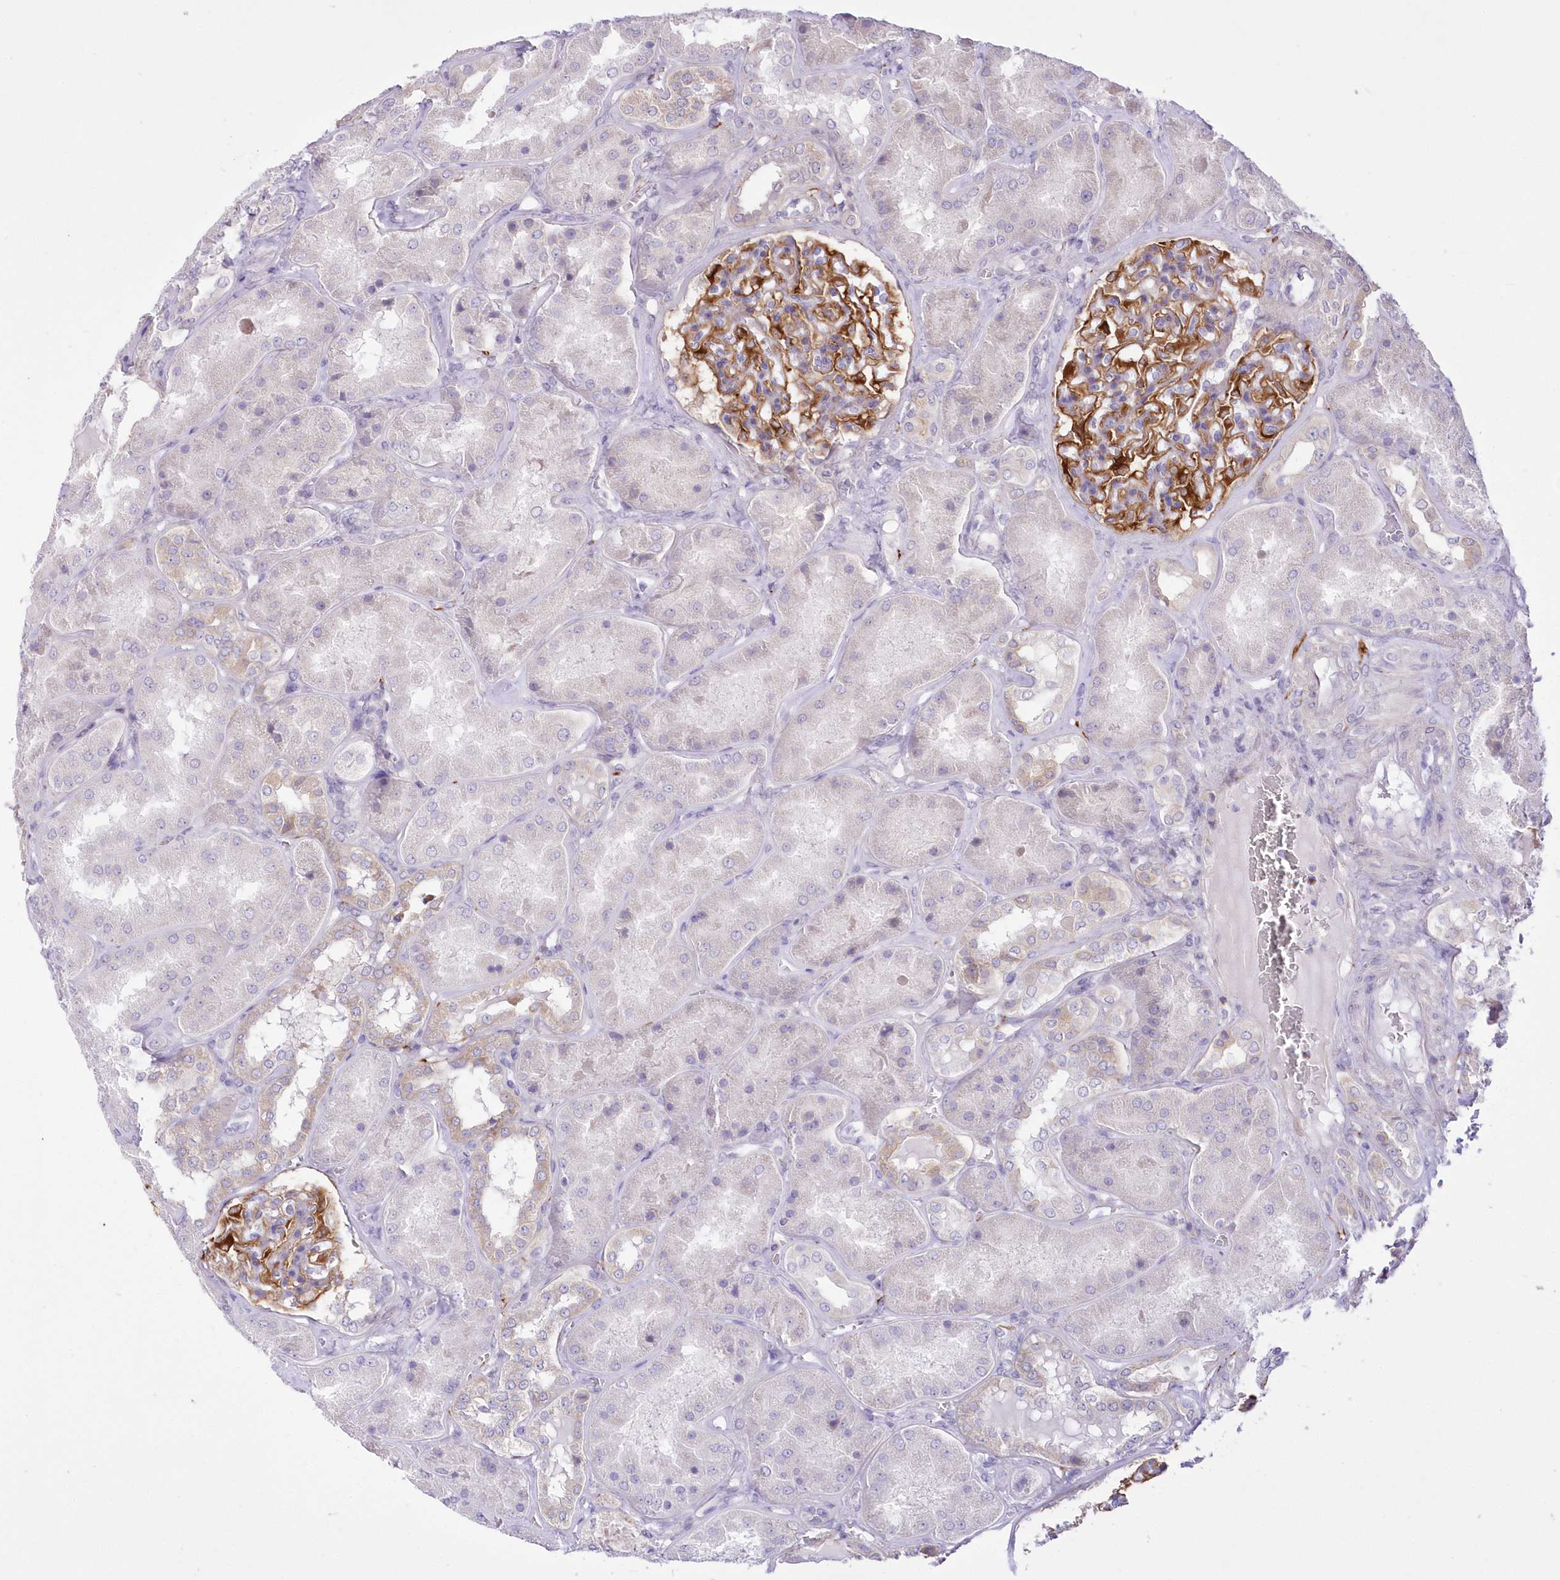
{"staining": {"intensity": "moderate", "quantity": ">75%", "location": "cytoplasmic/membranous"}, "tissue": "kidney", "cell_type": "Cells in glomeruli", "image_type": "normal", "snomed": [{"axis": "morphology", "description": "Normal tissue, NOS"}, {"axis": "topography", "description": "Kidney"}], "caption": "A micrograph showing moderate cytoplasmic/membranous staining in about >75% of cells in glomeruli in normal kidney, as visualized by brown immunohistochemical staining.", "gene": "FAM241B", "patient": {"sex": "female", "age": 56}}